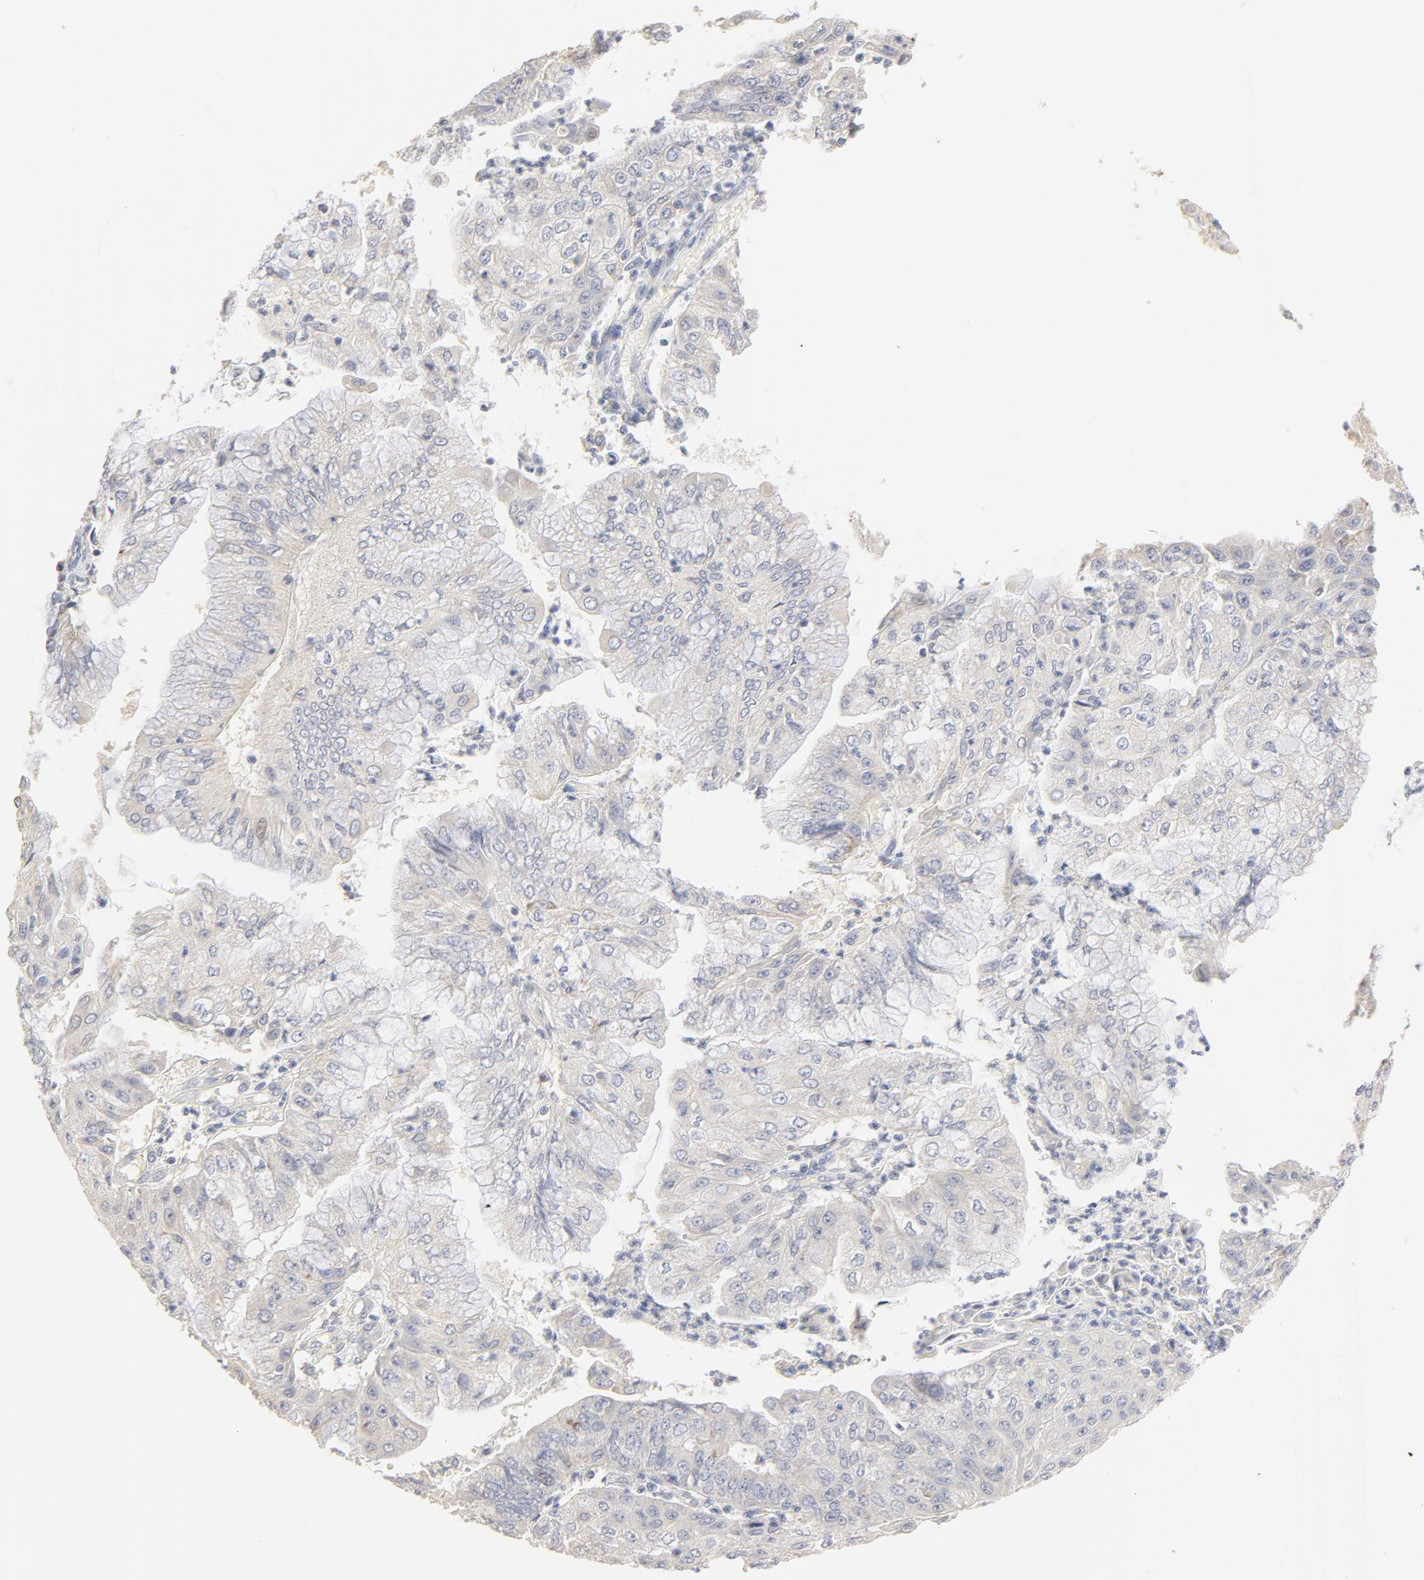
{"staining": {"intensity": "negative", "quantity": "none", "location": "none"}, "tissue": "endometrial cancer", "cell_type": "Tumor cells", "image_type": "cancer", "snomed": [{"axis": "morphology", "description": "Adenocarcinoma, NOS"}, {"axis": "topography", "description": "Endometrium"}], "caption": "IHC photomicrograph of endometrial cancer (adenocarcinoma) stained for a protein (brown), which exhibits no staining in tumor cells.", "gene": "FCGBP", "patient": {"sex": "female", "age": 79}}